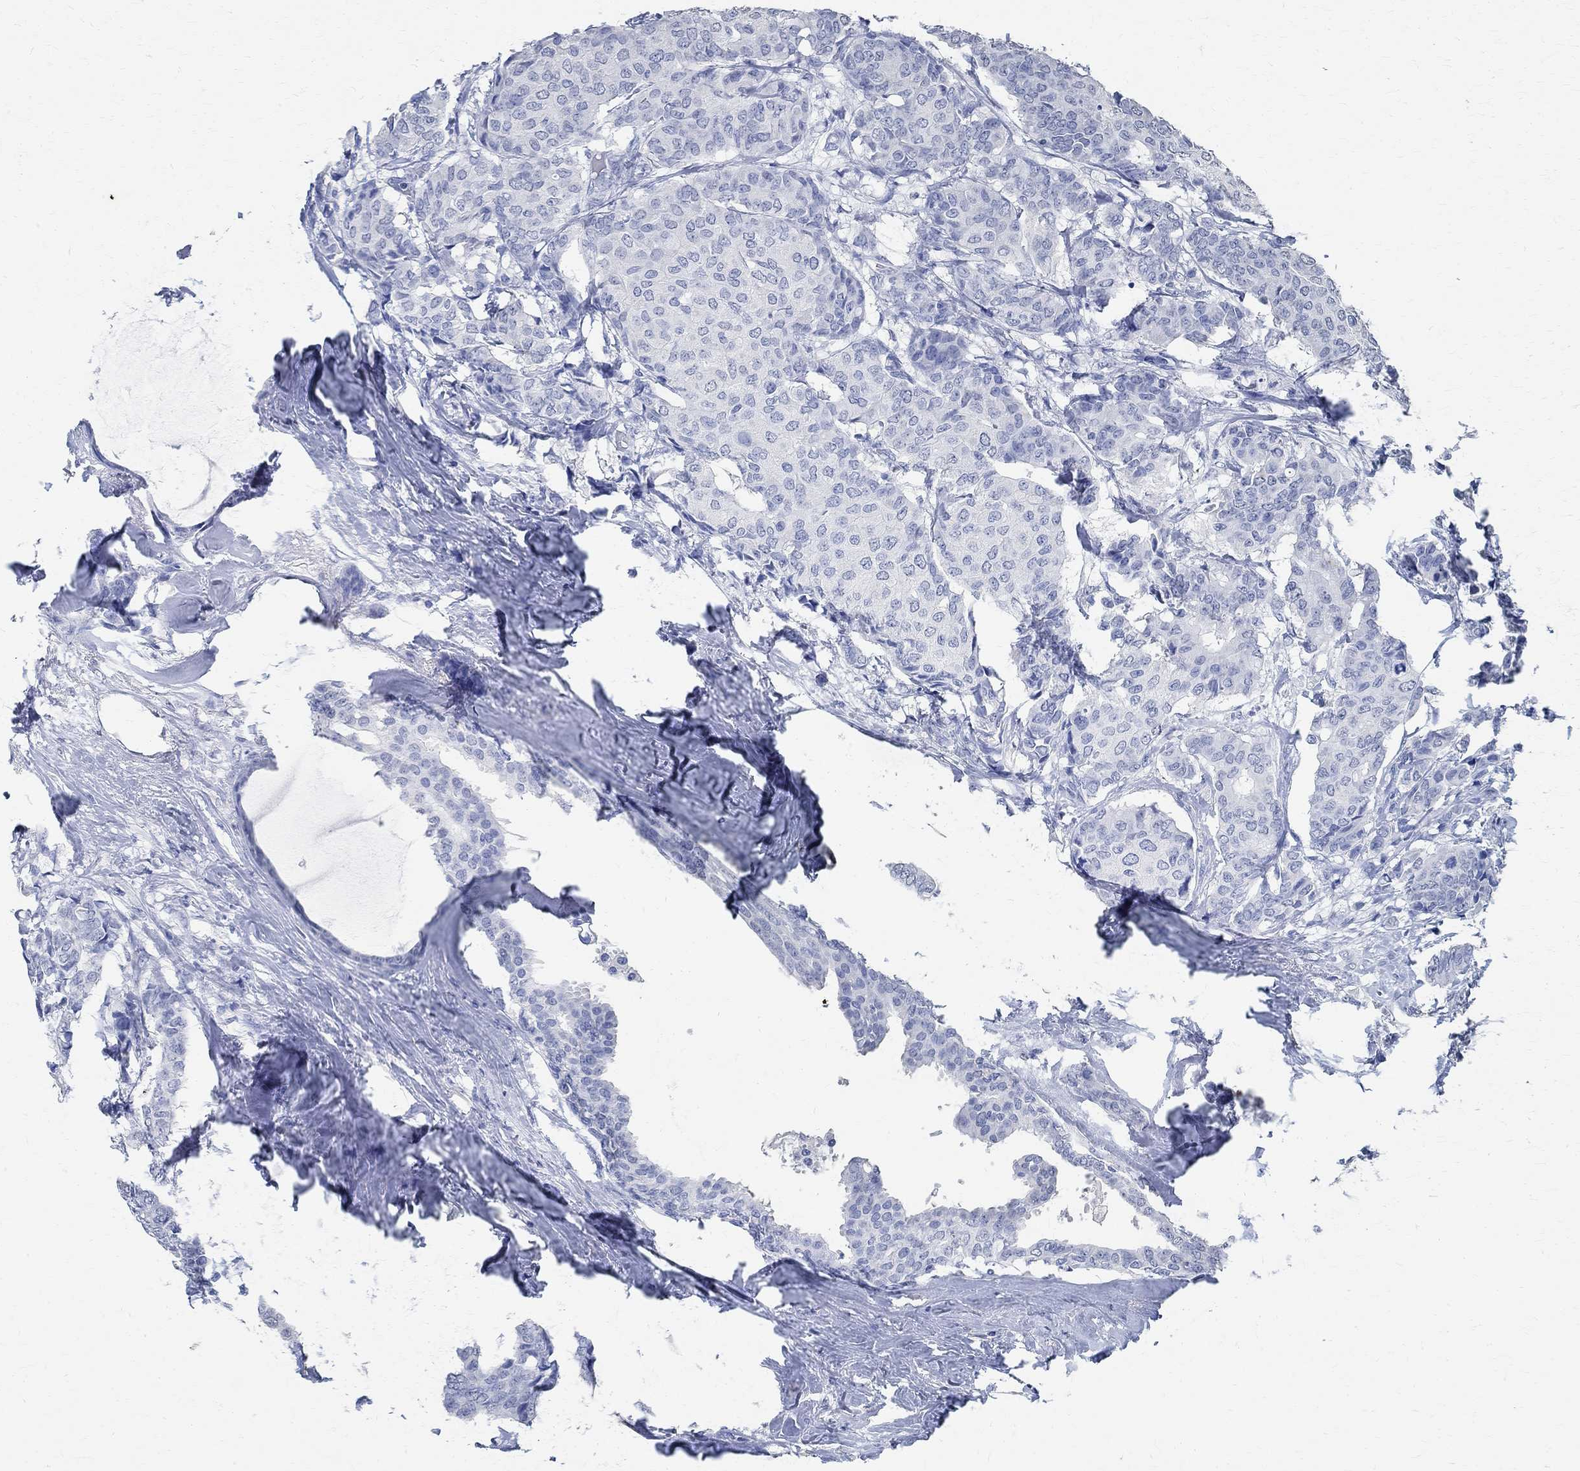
{"staining": {"intensity": "negative", "quantity": "none", "location": "none"}, "tissue": "breast cancer", "cell_type": "Tumor cells", "image_type": "cancer", "snomed": [{"axis": "morphology", "description": "Duct carcinoma"}, {"axis": "topography", "description": "Breast"}], "caption": "The immunohistochemistry image has no significant positivity in tumor cells of breast infiltrating ductal carcinoma tissue. Nuclei are stained in blue.", "gene": "TMEM221", "patient": {"sex": "female", "age": 75}}